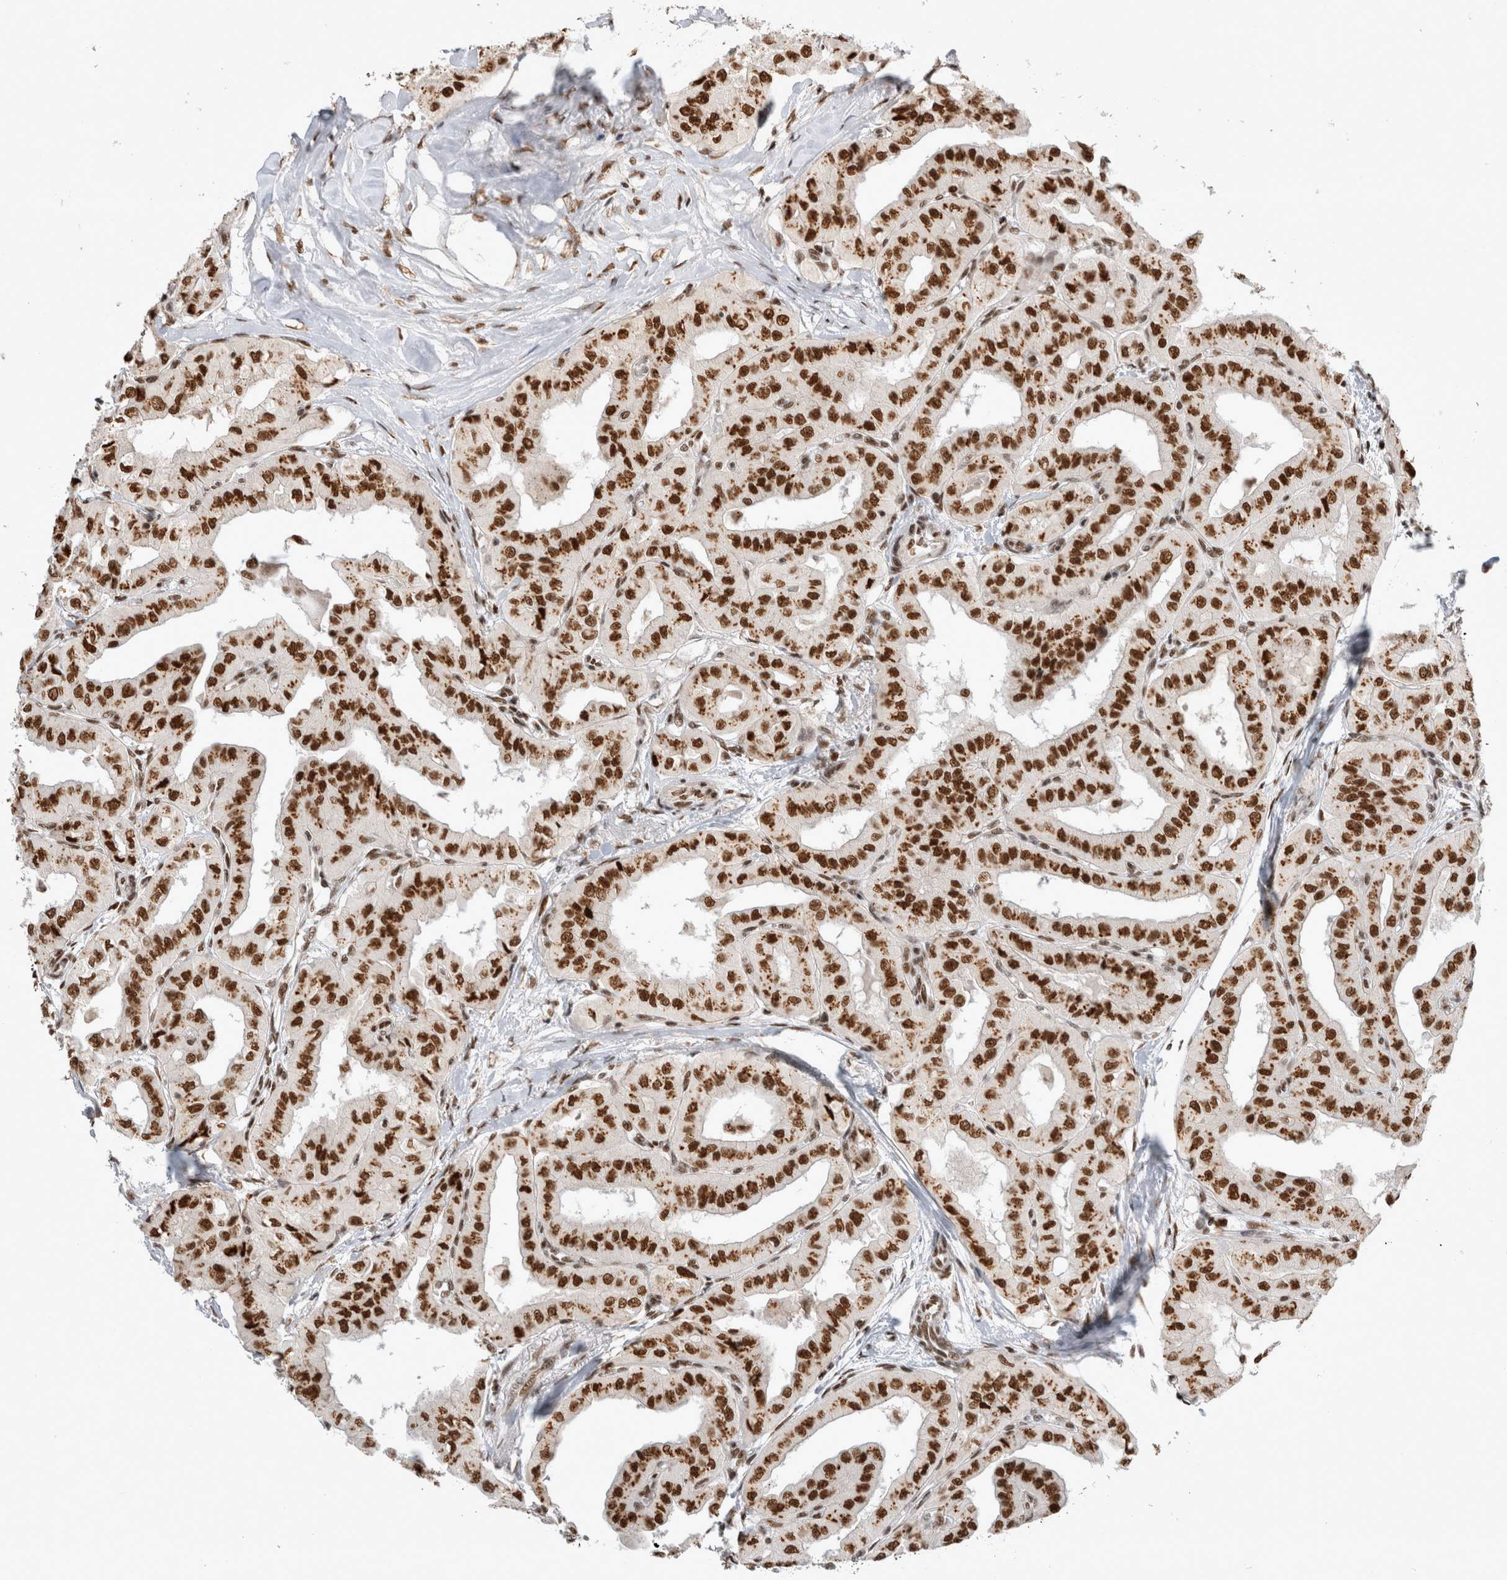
{"staining": {"intensity": "strong", "quantity": ">75%", "location": "nuclear"}, "tissue": "thyroid cancer", "cell_type": "Tumor cells", "image_type": "cancer", "snomed": [{"axis": "morphology", "description": "Papillary adenocarcinoma, NOS"}, {"axis": "topography", "description": "Thyroid gland"}], "caption": "Thyroid cancer stained for a protein (brown) displays strong nuclear positive staining in approximately >75% of tumor cells.", "gene": "EYA2", "patient": {"sex": "female", "age": 59}}